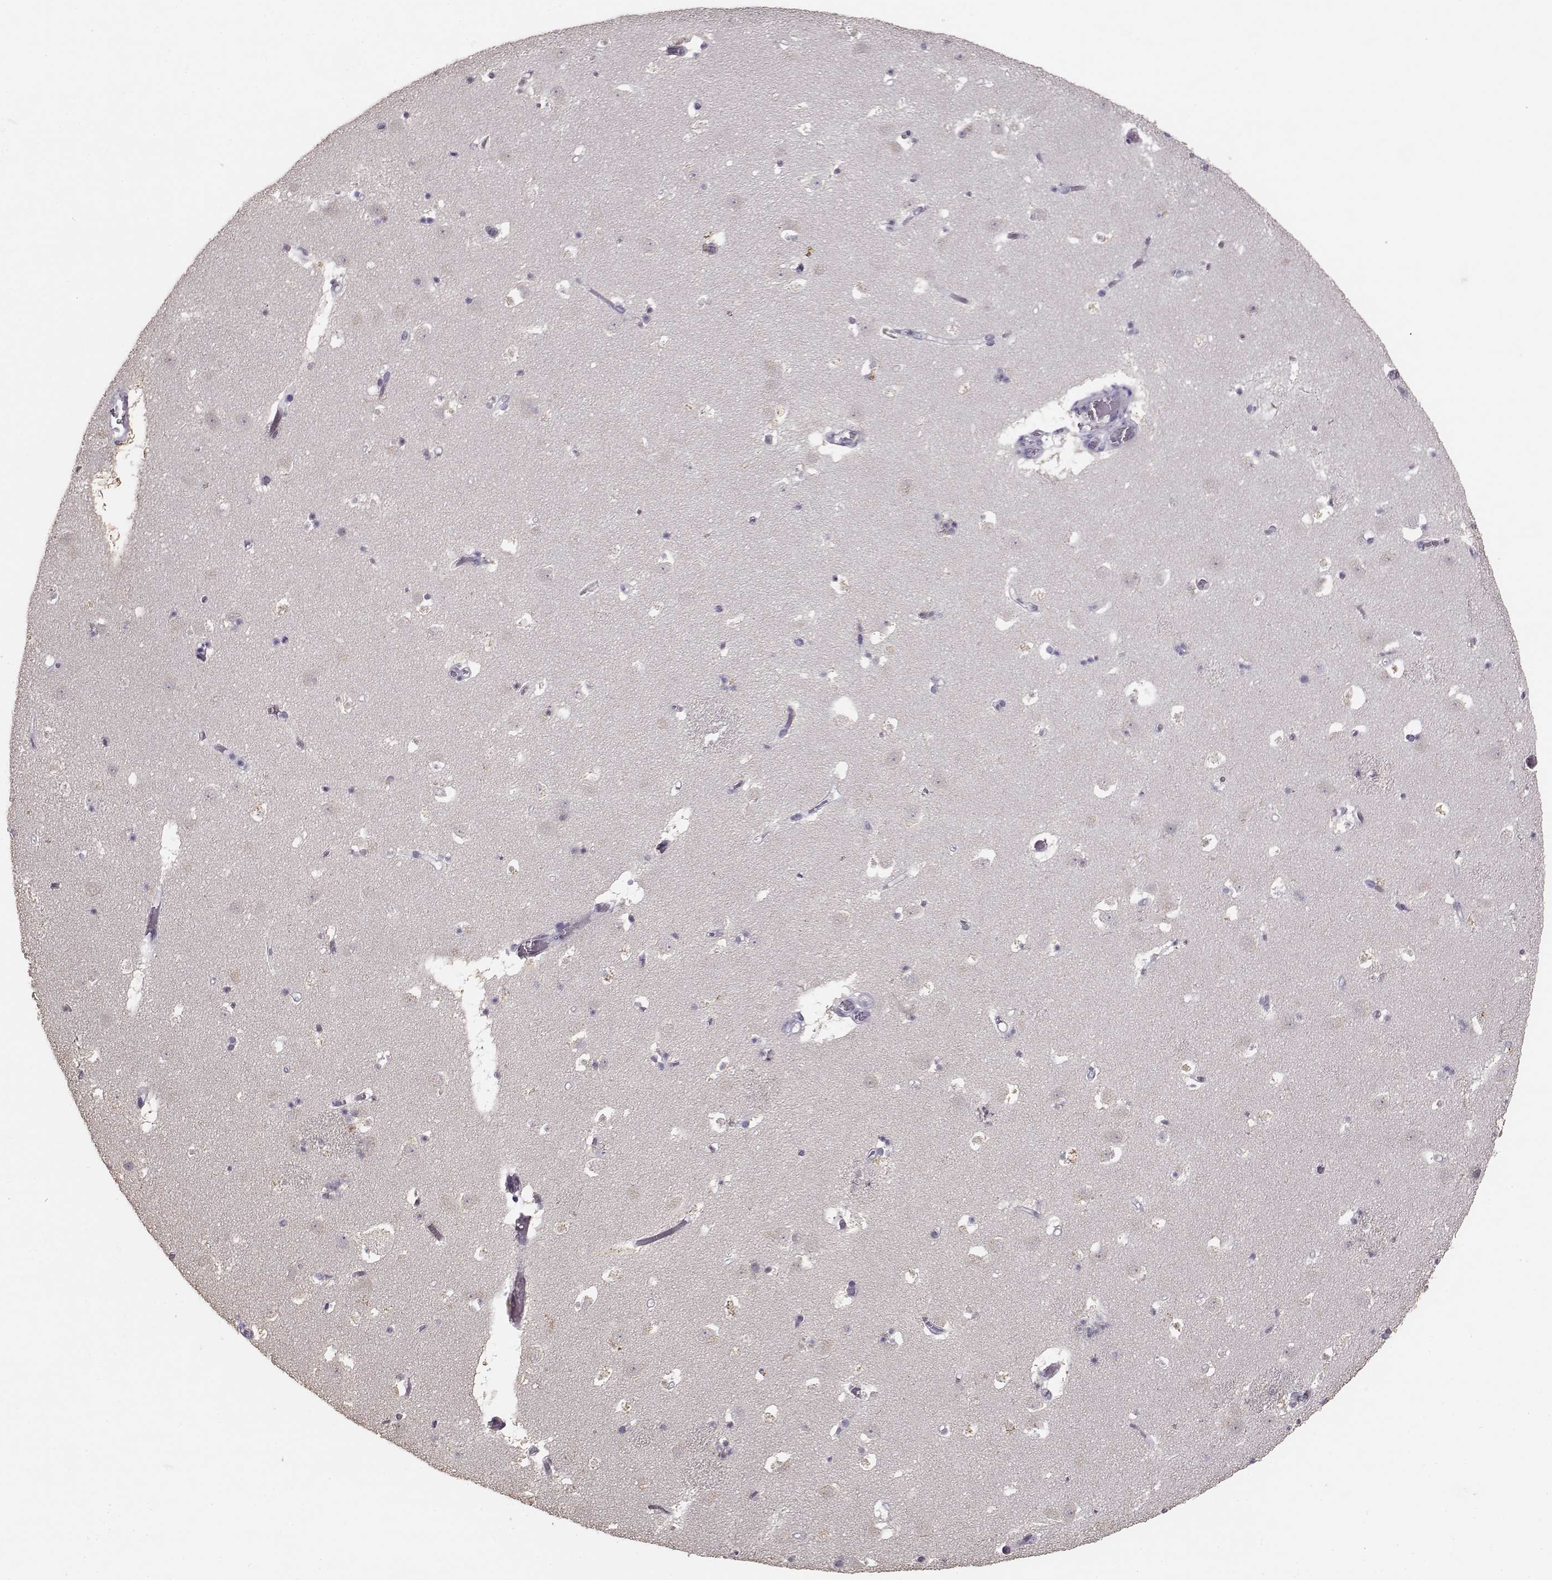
{"staining": {"intensity": "negative", "quantity": "none", "location": "none"}, "tissue": "caudate", "cell_type": "Glial cells", "image_type": "normal", "snomed": [{"axis": "morphology", "description": "Normal tissue, NOS"}, {"axis": "topography", "description": "Lateral ventricle wall"}], "caption": "This is a micrograph of immunohistochemistry (IHC) staining of benign caudate, which shows no staining in glial cells.", "gene": "UROC1", "patient": {"sex": "female", "age": 42}}